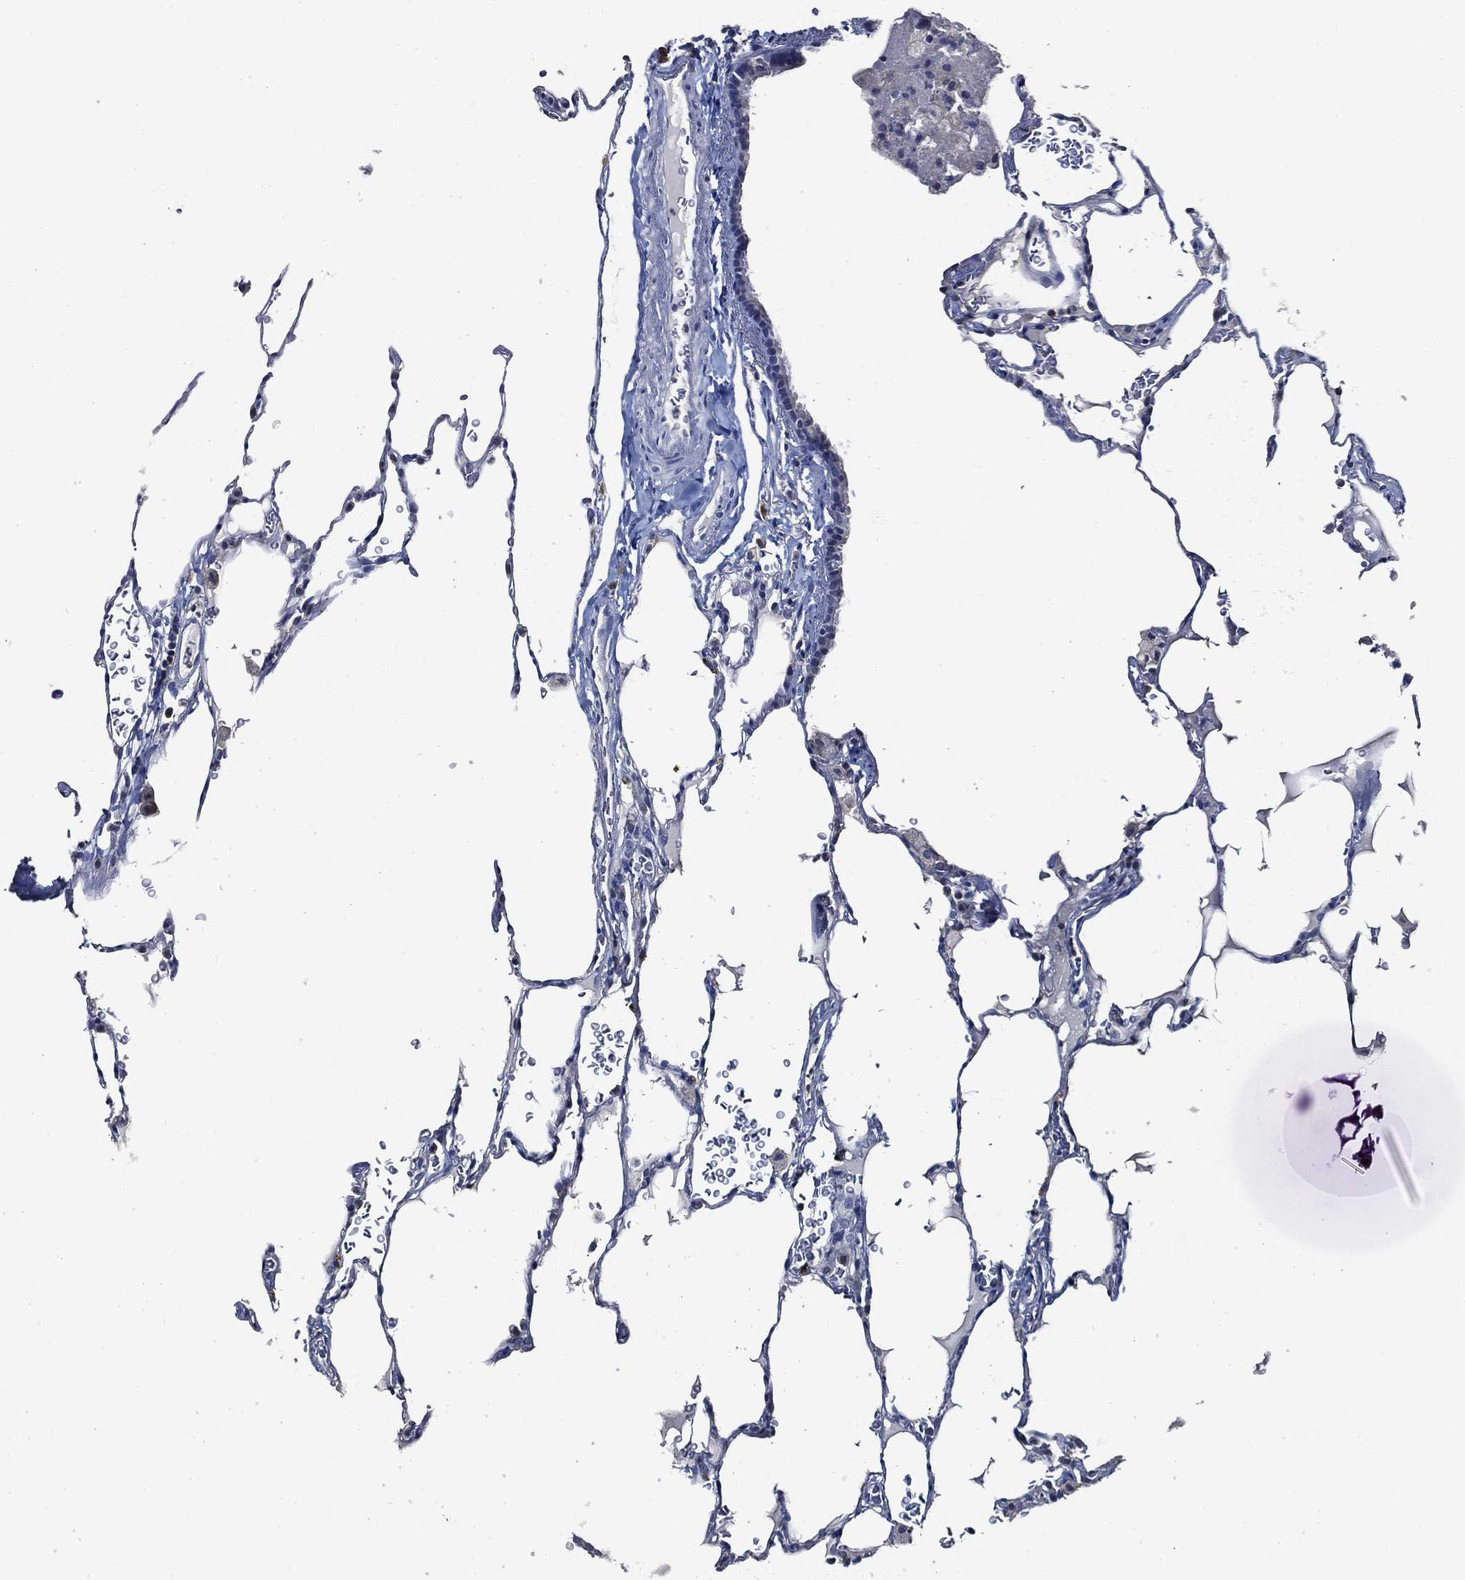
{"staining": {"intensity": "negative", "quantity": "none", "location": "none"}, "tissue": "lung", "cell_type": "Alveolar cells", "image_type": "normal", "snomed": [{"axis": "morphology", "description": "Normal tissue, NOS"}, {"axis": "morphology", "description": "Adenocarcinoma, metastatic, NOS"}, {"axis": "topography", "description": "Lung"}], "caption": "Alveolar cells show no significant protein positivity in benign lung.", "gene": "POU2F2", "patient": {"sex": "male", "age": 45}}